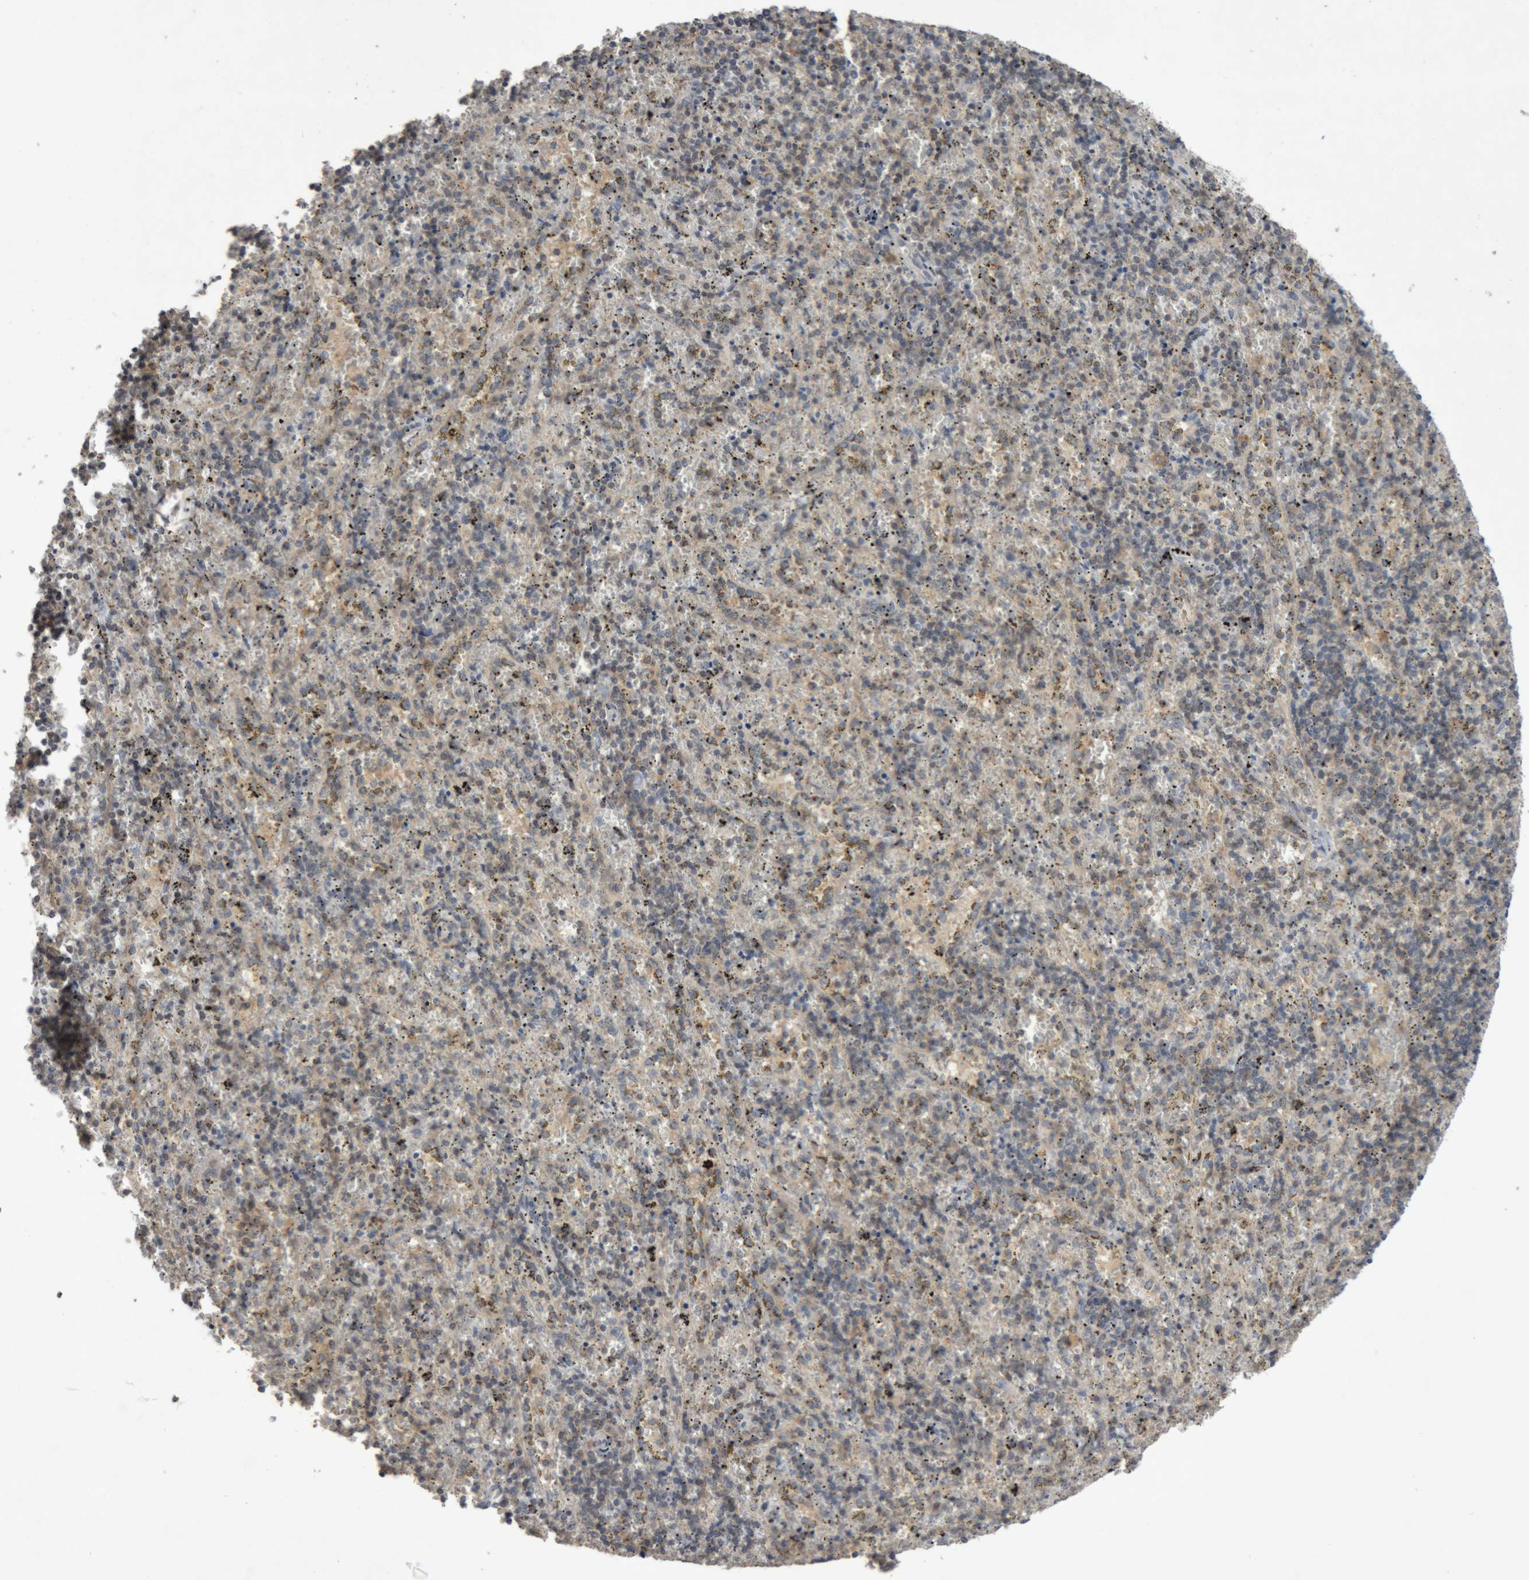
{"staining": {"intensity": "weak", "quantity": "25%-75%", "location": "cytoplasmic/membranous"}, "tissue": "spleen", "cell_type": "Cells in red pulp", "image_type": "normal", "snomed": [{"axis": "morphology", "description": "Normal tissue, NOS"}, {"axis": "topography", "description": "Spleen"}], "caption": "Immunohistochemical staining of normal human spleen displays low levels of weak cytoplasmic/membranous staining in about 25%-75% of cells in red pulp. The protein is stained brown, and the nuclei are stained in blue (DAB (3,3'-diaminobenzidine) IHC with brightfield microscopy, high magnification).", "gene": "NFATC2", "patient": {"sex": "male", "age": 11}}